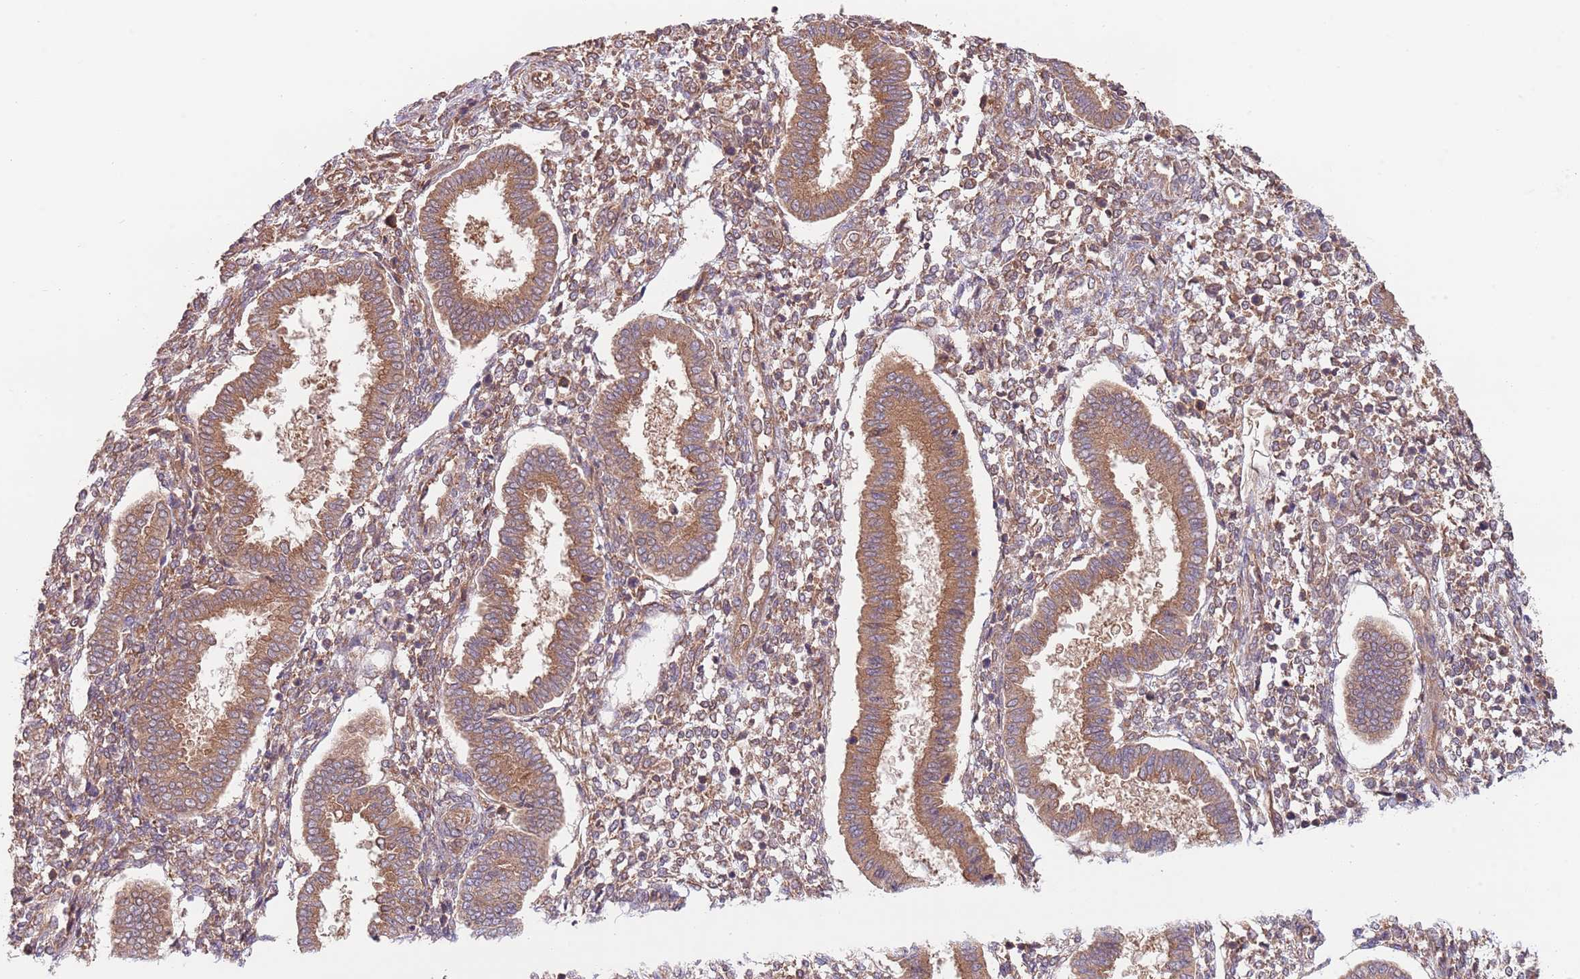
{"staining": {"intensity": "weak", "quantity": ">75%", "location": "cytoplasmic/membranous"}, "tissue": "endometrium", "cell_type": "Cells in endometrial stroma", "image_type": "normal", "snomed": [{"axis": "morphology", "description": "Normal tissue, NOS"}, {"axis": "topography", "description": "Endometrium"}], "caption": "Cells in endometrial stroma reveal weak cytoplasmic/membranous expression in about >75% of cells in unremarkable endometrium. (DAB IHC, brown staining for protein, blue staining for nuclei).", "gene": "EIF3F", "patient": {"sex": "female", "age": 24}}